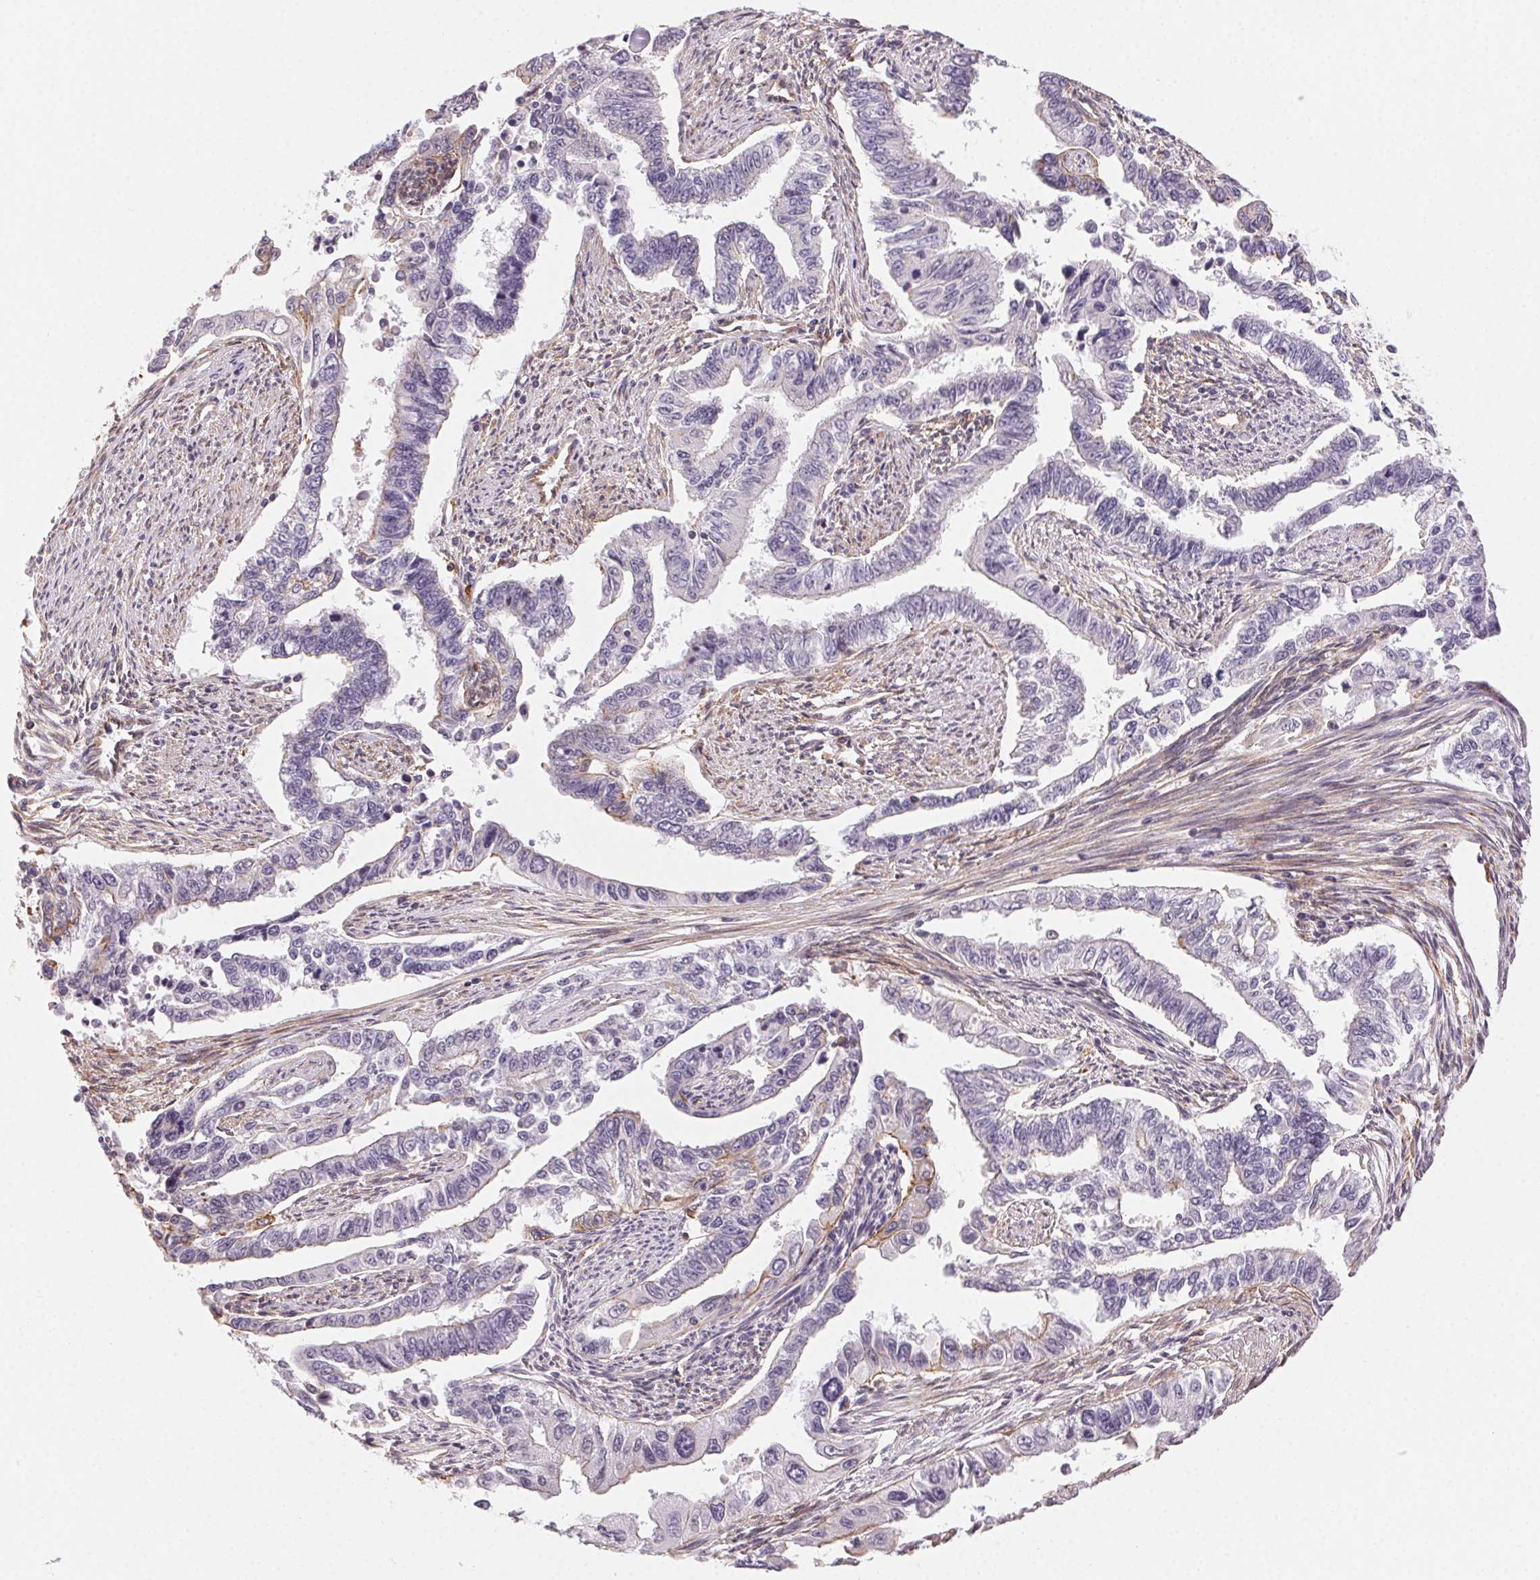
{"staining": {"intensity": "negative", "quantity": "none", "location": "none"}, "tissue": "endometrial cancer", "cell_type": "Tumor cells", "image_type": "cancer", "snomed": [{"axis": "morphology", "description": "Adenocarcinoma, NOS"}, {"axis": "topography", "description": "Uterus"}], "caption": "Endometrial adenocarcinoma was stained to show a protein in brown. There is no significant staining in tumor cells.", "gene": "PLA2G4F", "patient": {"sex": "female", "age": 59}}